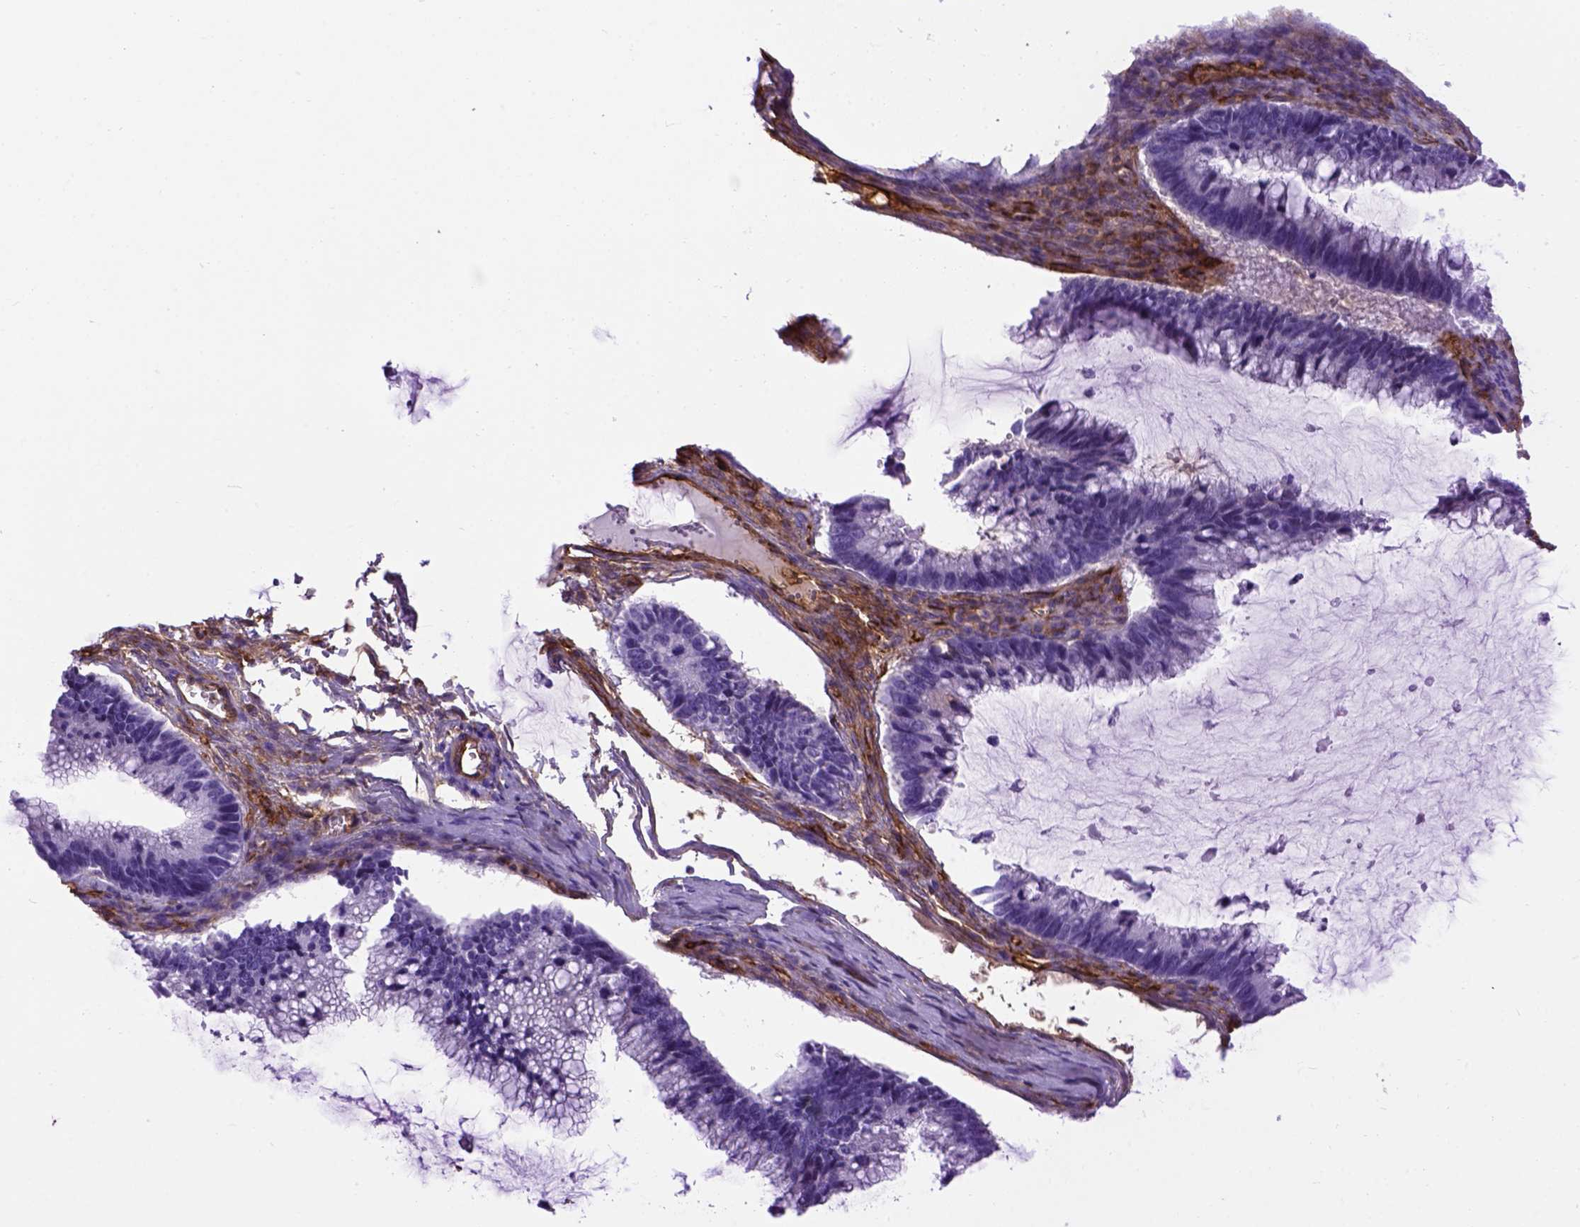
{"staining": {"intensity": "negative", "quantity": "none", "location": "none"}, "tissue": "ovarian cancer", "cell_type": "Tumor cells", "image_type": "cancer", "snomed": [{"axis": "morphology", "description": "Cystadenocarcinoma, mucinous, NOS"}, {"axis": "topography", "description": "Ovary"}], "caption": "Mucinous cystadenocarcinoma (ovarian) stained for a protein using immunohistochemistry reveals no positivity tumor cells.", "gene": "ENG", "patient": {"sex": "female", "age": 38}}